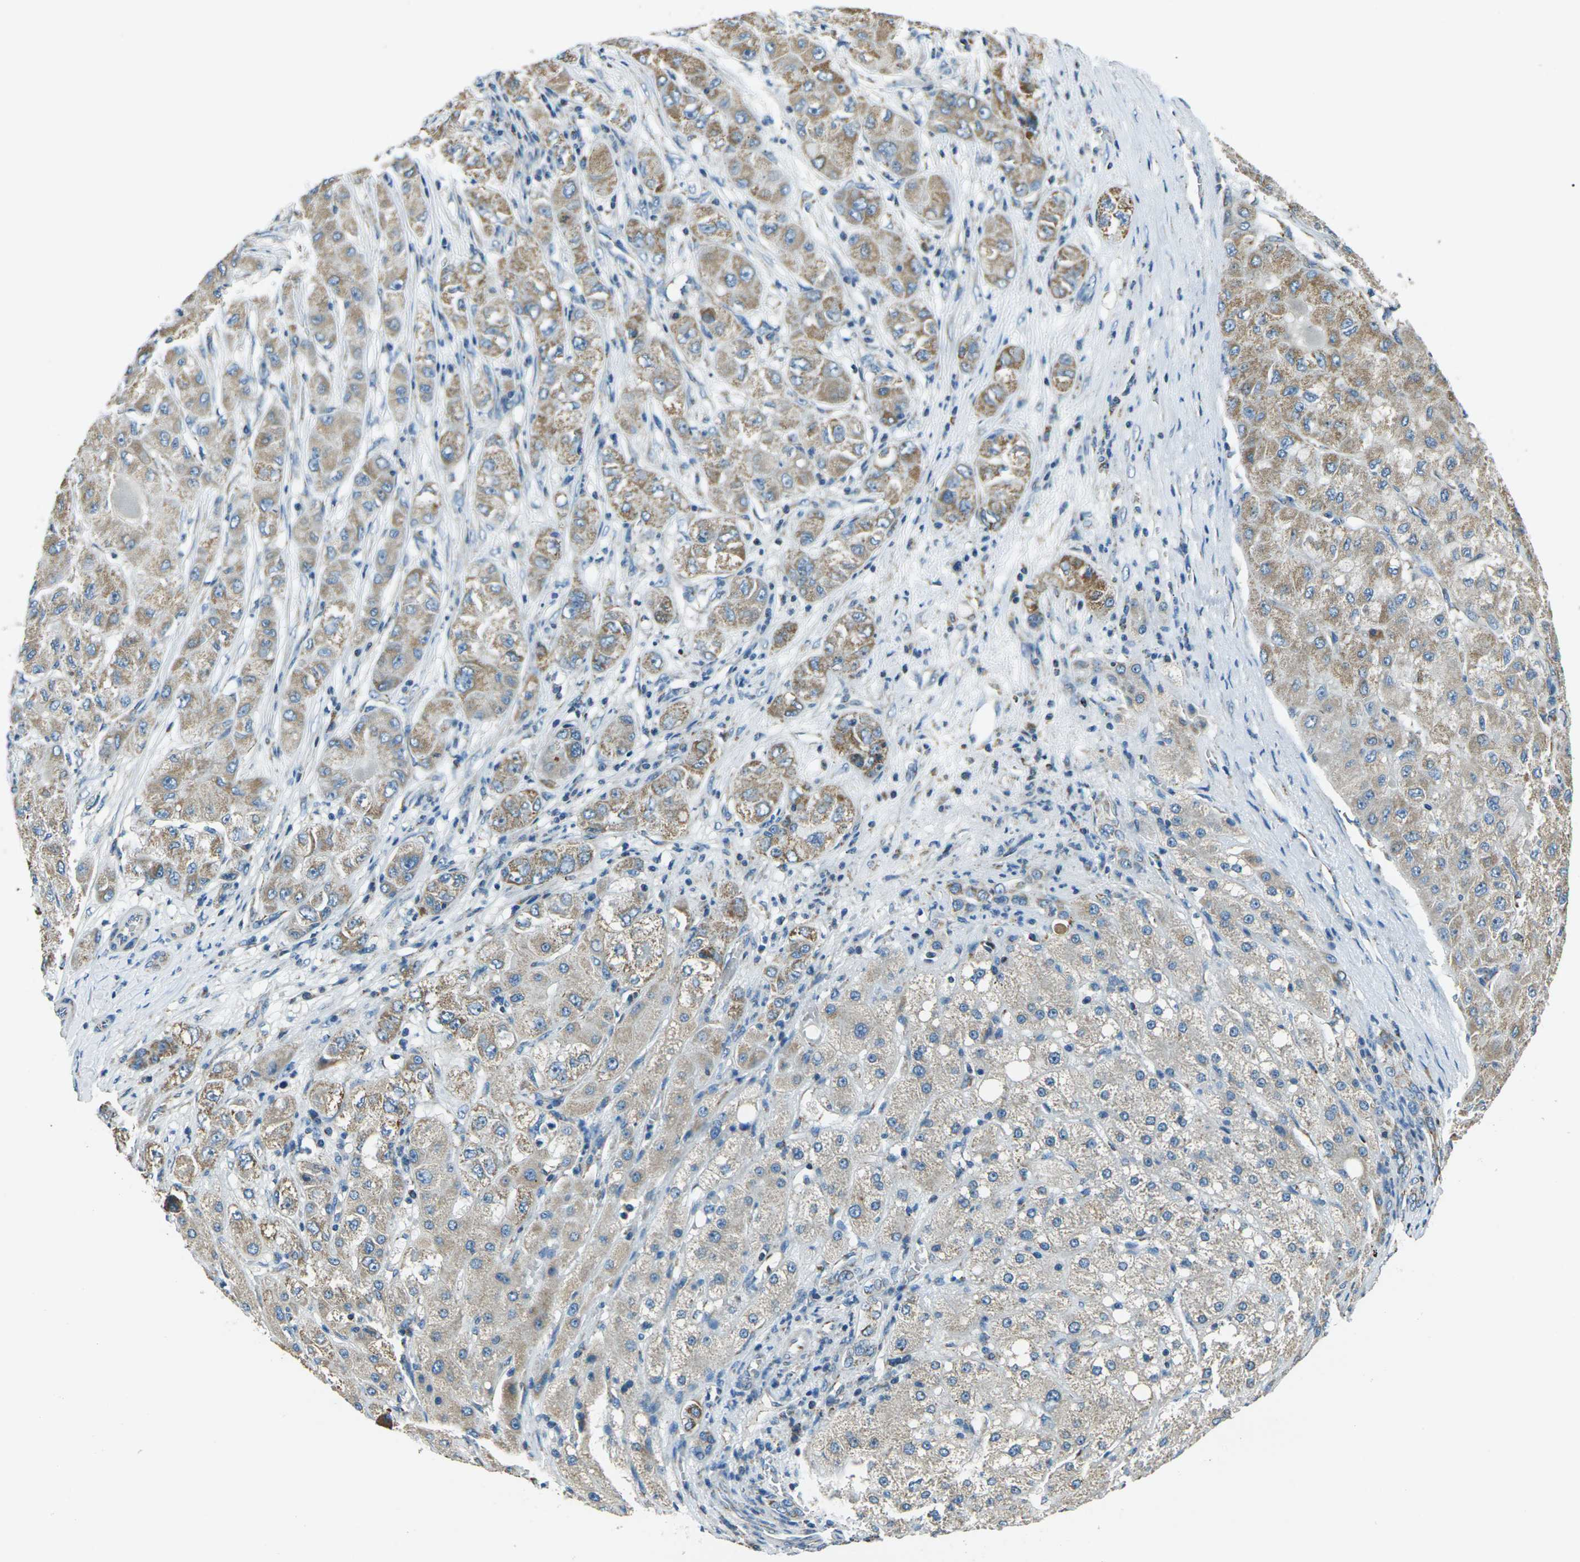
{"staining": {"intensity": "moderate", "quantity": ">75%", "location": "cytoplasmic/membranous"}, "tissue": "liver cancer", "cell_type": "Tumor cells", "image_type": "cancer", "snomed": [{"axis": "morphology", "description": "Carcinoma, Hepatocellular, NOS"}, {"axis": "topography", "description": "Liver"}], "caption": "Liver cancer stained for a protein shows moderate cytoplasmic/membranous positivity in tumor cells. The staining was performed using DAB to visualize the protein expression in brown, while the nuclei were stained in blue with hematoxylin (Magnification: 20x).", "gene": "IRF3", "patient": {"sex": "male", "age": 80}}